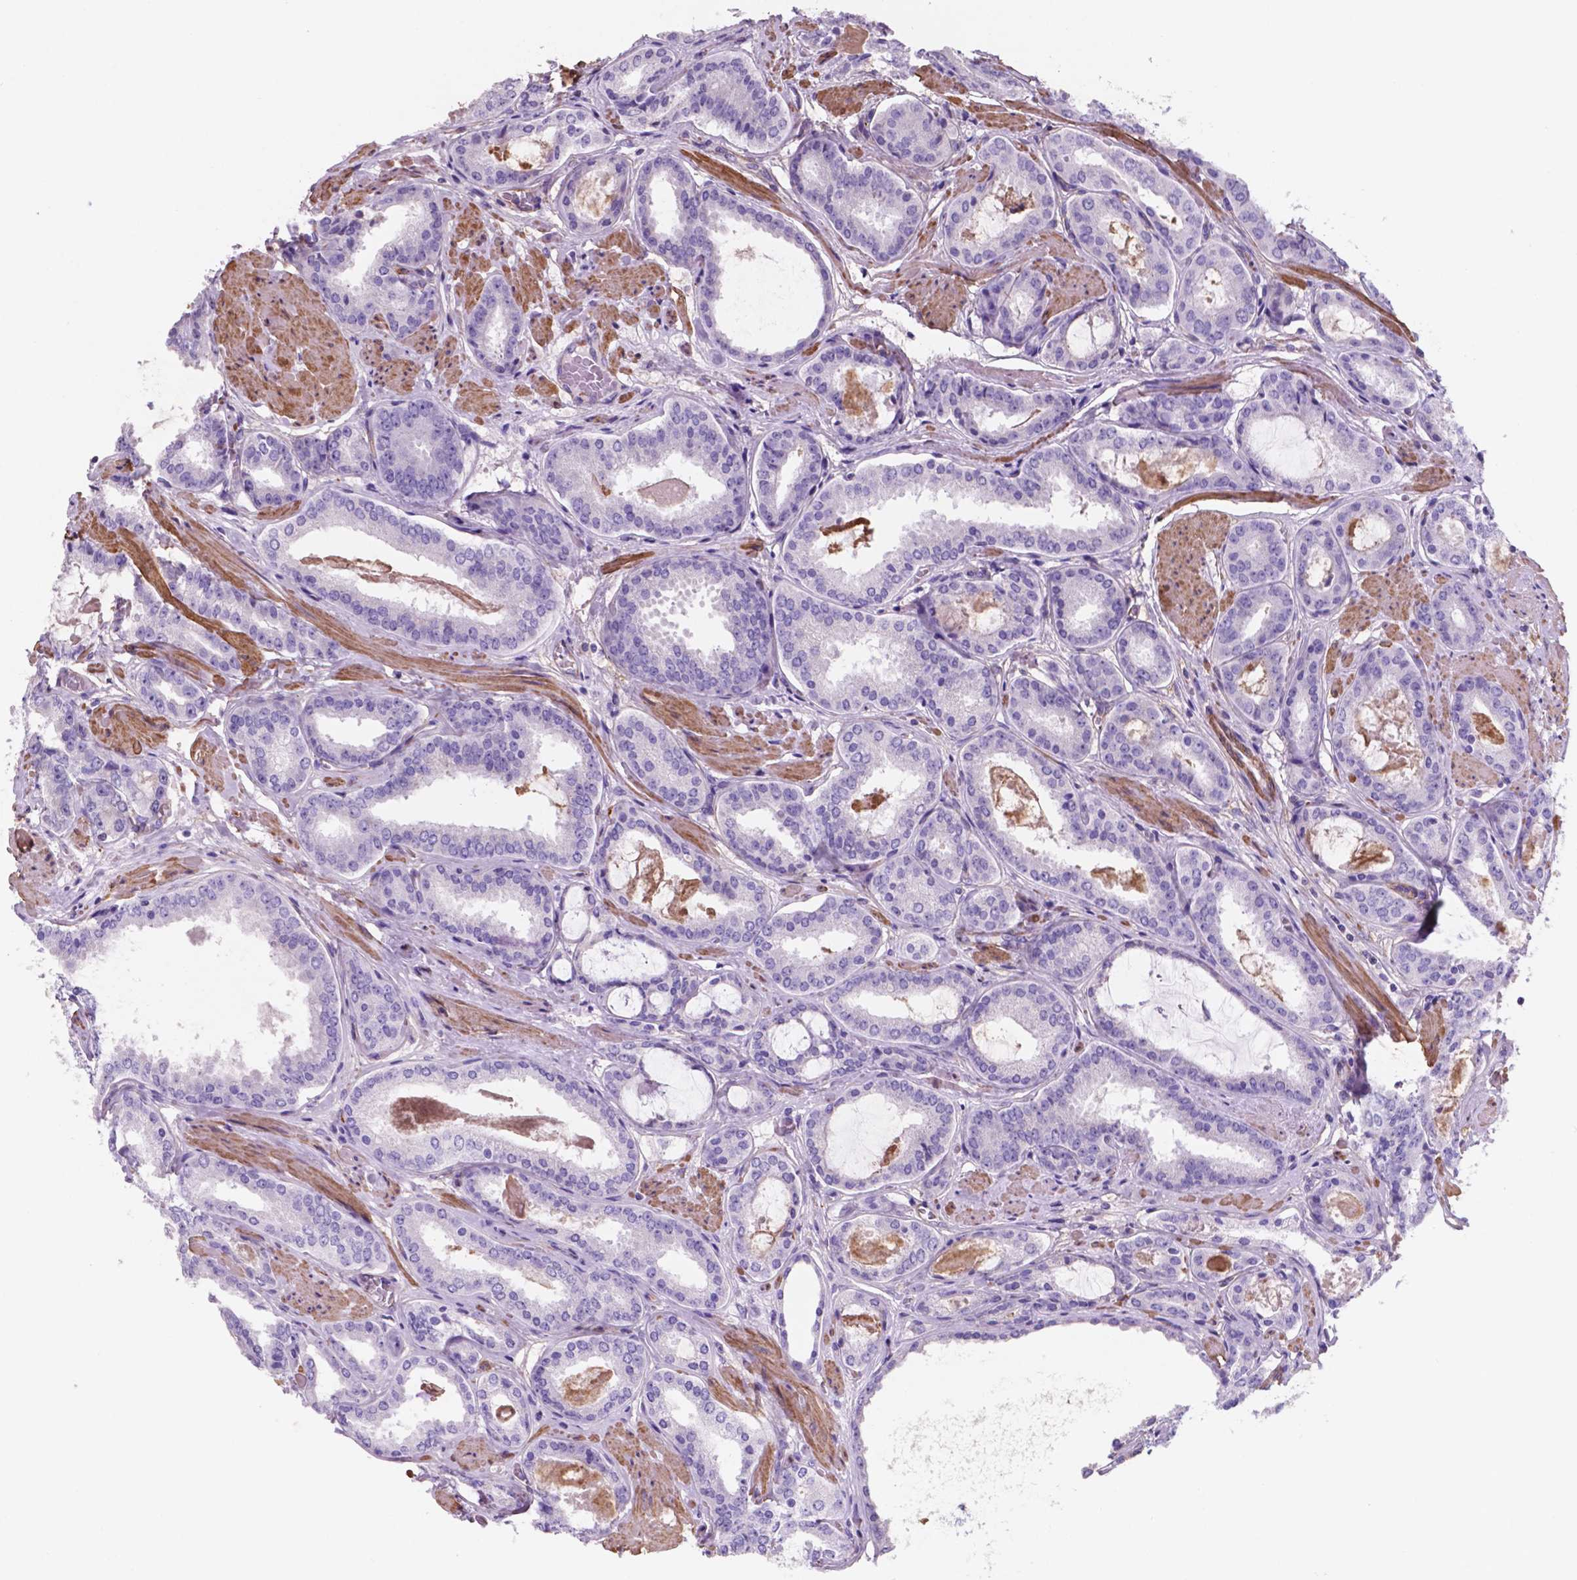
{"staining": {"intensity": "negative", "quantity": "none", "location": "none"}, "tissue": "prostate cancer", "cell_type": "Tumor cells", "image_type": "cancer", "snomed": [{"axis": "morphology", "description": "Adenocarcinoma, High grade"}, {"axis": "topography", "description": "Prostate"}], "caption": "DAB (3,3'-diaminobenzidine) immunohistochemical staining of high-grade adenocarcinoma (prostate) shows no significant expression in tumor cells. (Immunohistochemistry (ihc), brightfield microscopy, high magnification).", "gene": "TOR2A", "patient": {"sex": "male", "age": 63}}